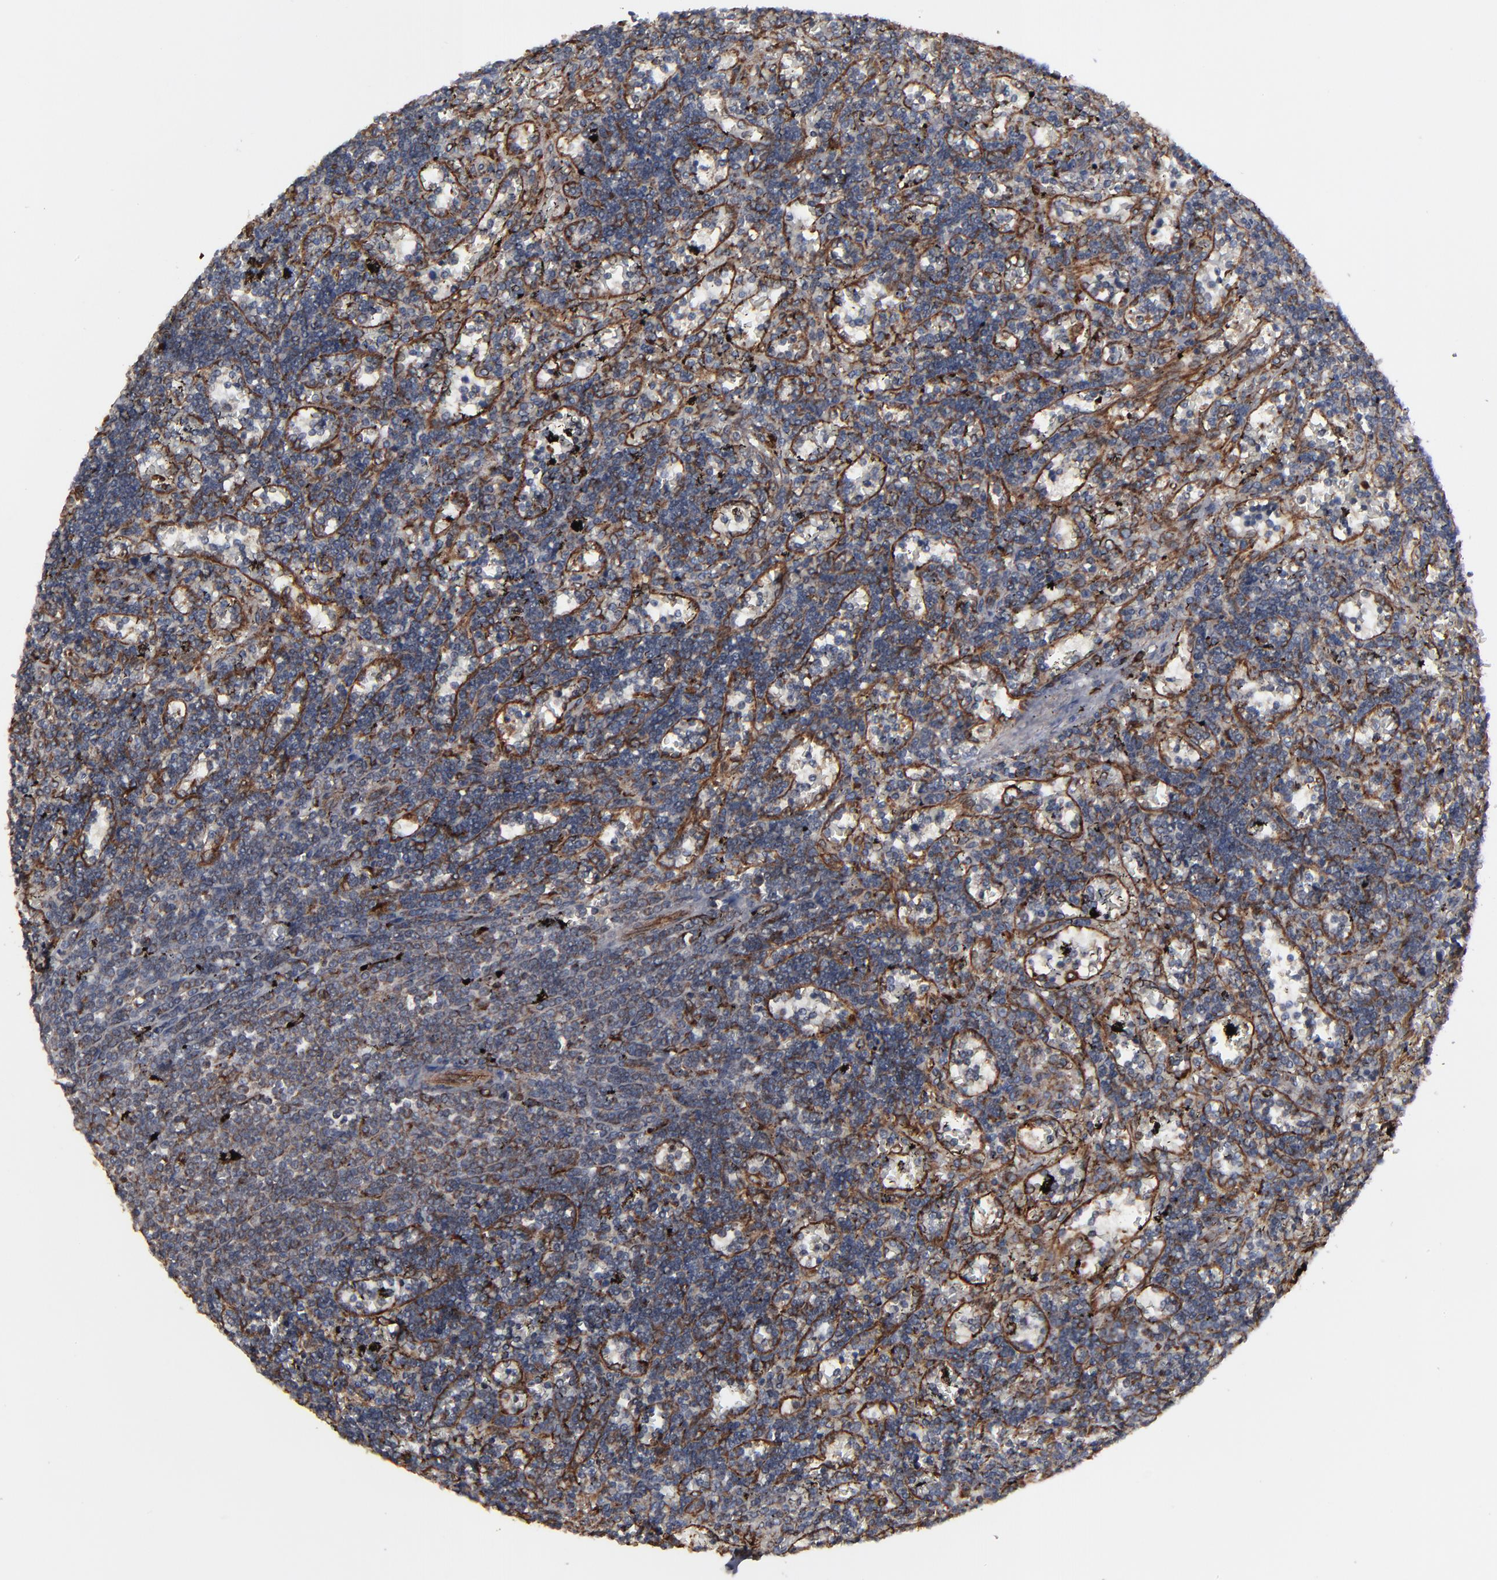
{"staining": {"intensity": "moderate", "quantity": "<25%", "location": "cytoplasmic/membranous"}, "tissue": "lymphoma", "cell_type": "Tumor cells", "image_type": "cancer", "snomed": [{"axis": "morphology", "description": "Malignant lymphoma, non-Hodgkin's type, Low grade"}, {"axis": "topography", "description": "Spleen"}], "caption": "IHC staining of low-grade malignant lymphoma, non-Hodgkin's type, which reveals low levels of moderate cytoplasmic/membranous staining in about <25% of tumor cells indicating moderate cytoplasmic/membranous protein expression. The staining was performed using DAB (brown) for protein detection and nuclei were counterstained in hematoxylin (blue).", "gene": "CNIH1", "patient": {"sex": "male", "age": 60}}